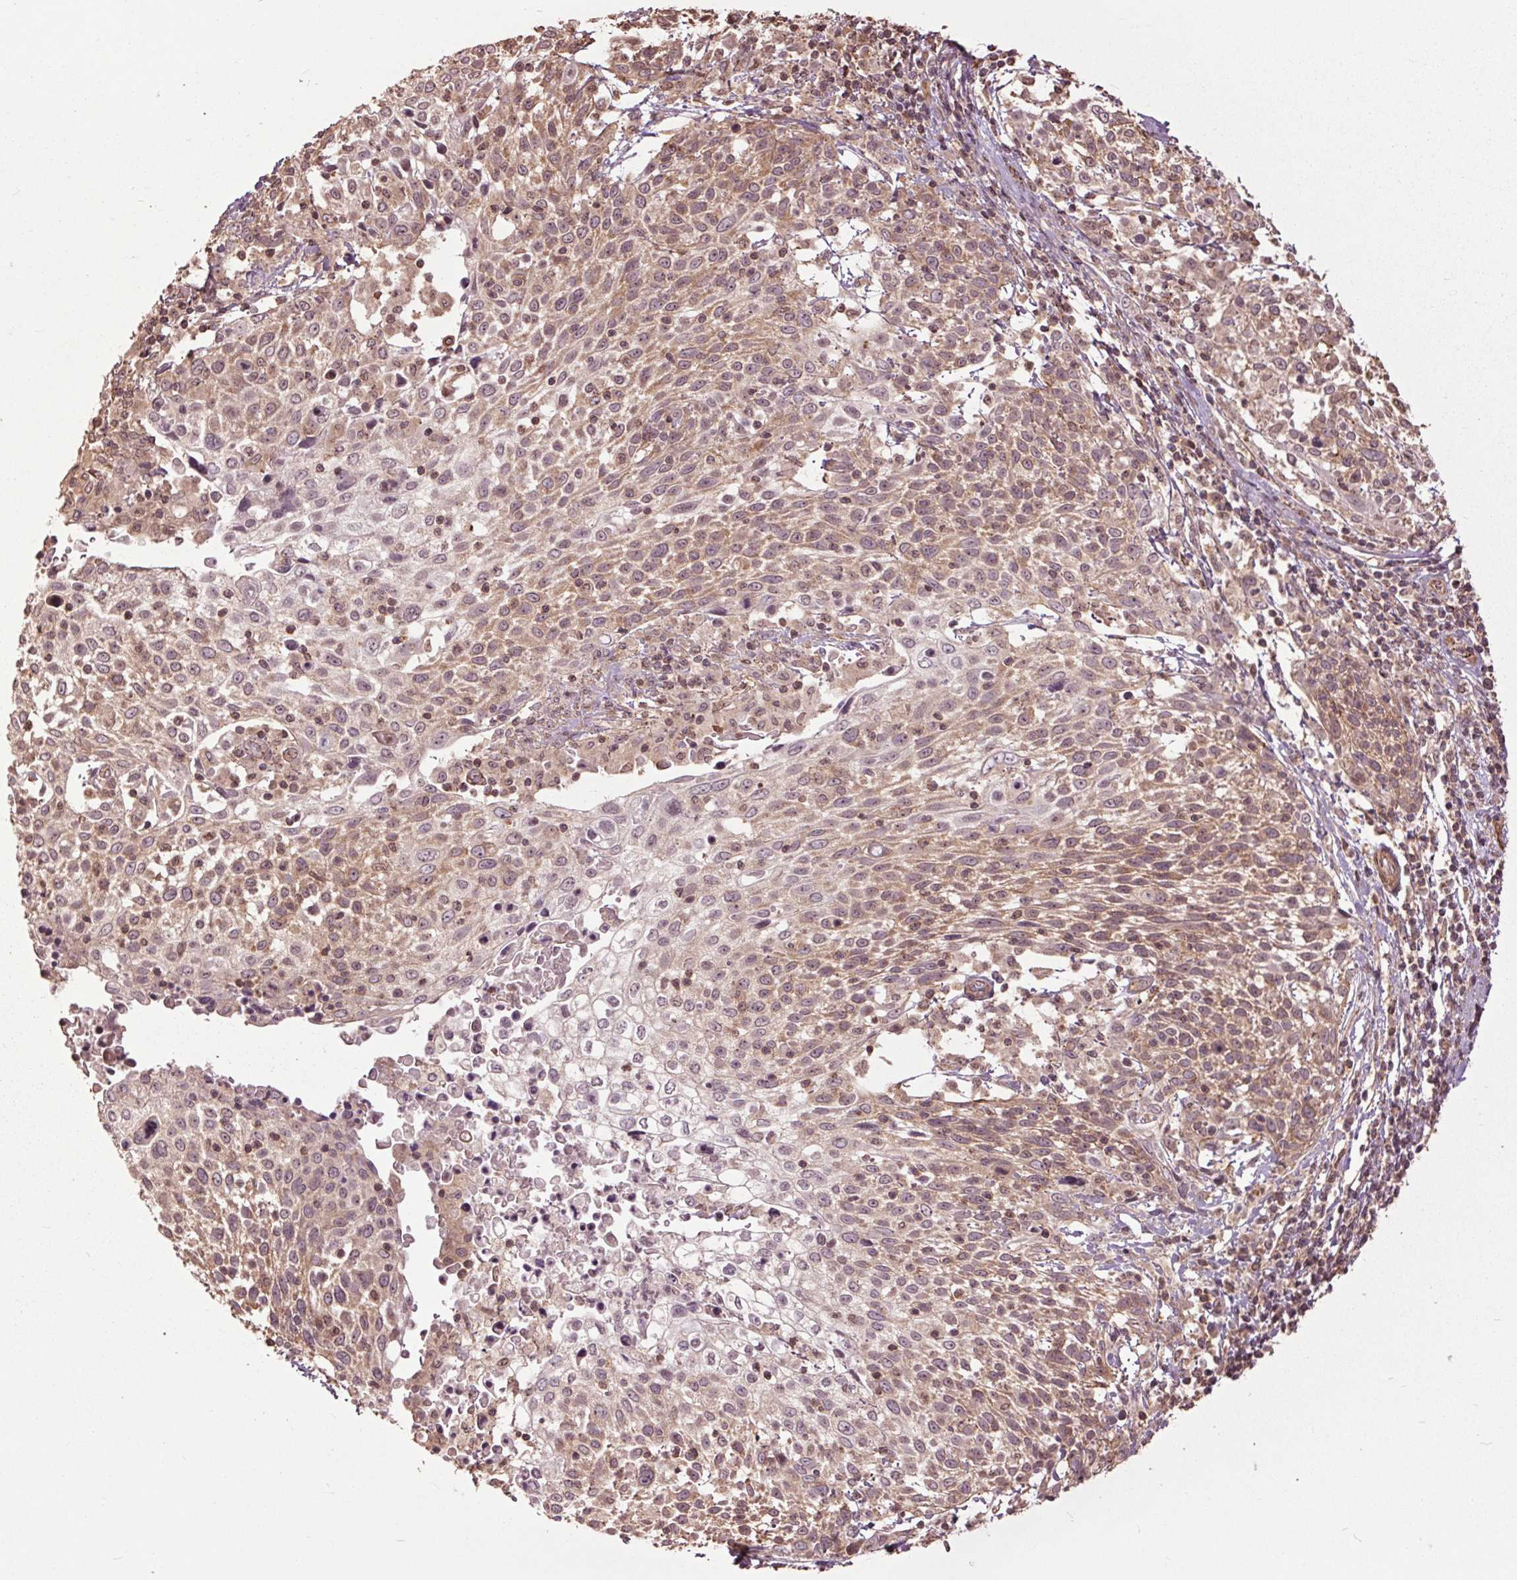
{"staining": {"intensity": "weak", "quantity": ">75%", "location": "cytoplasmic/membranous,nuclear"}, "tissue": "cervical cancer", "cell_type": "Tumor cells", "image_type": "cancer", "snomed": [{"axis": "morphology", "description": "Squamous cell carcinoma, NOS"}, {"axis": "topography", "description": "Cervix"}], "caption": "Brown immunohistochemical staining in human cervical cancer shows weak cytoplasmic/membranous and nuclear staining in approximately >75% of tumor cells. The staining is performed using DAB (3,3'-diaminobenzidine) brown chromogen to label protein expression. The nuclei are counter-stained blue using hematoxylin.", "gene": "CEP95", "patient": {"sex": "female", "age": 61}}